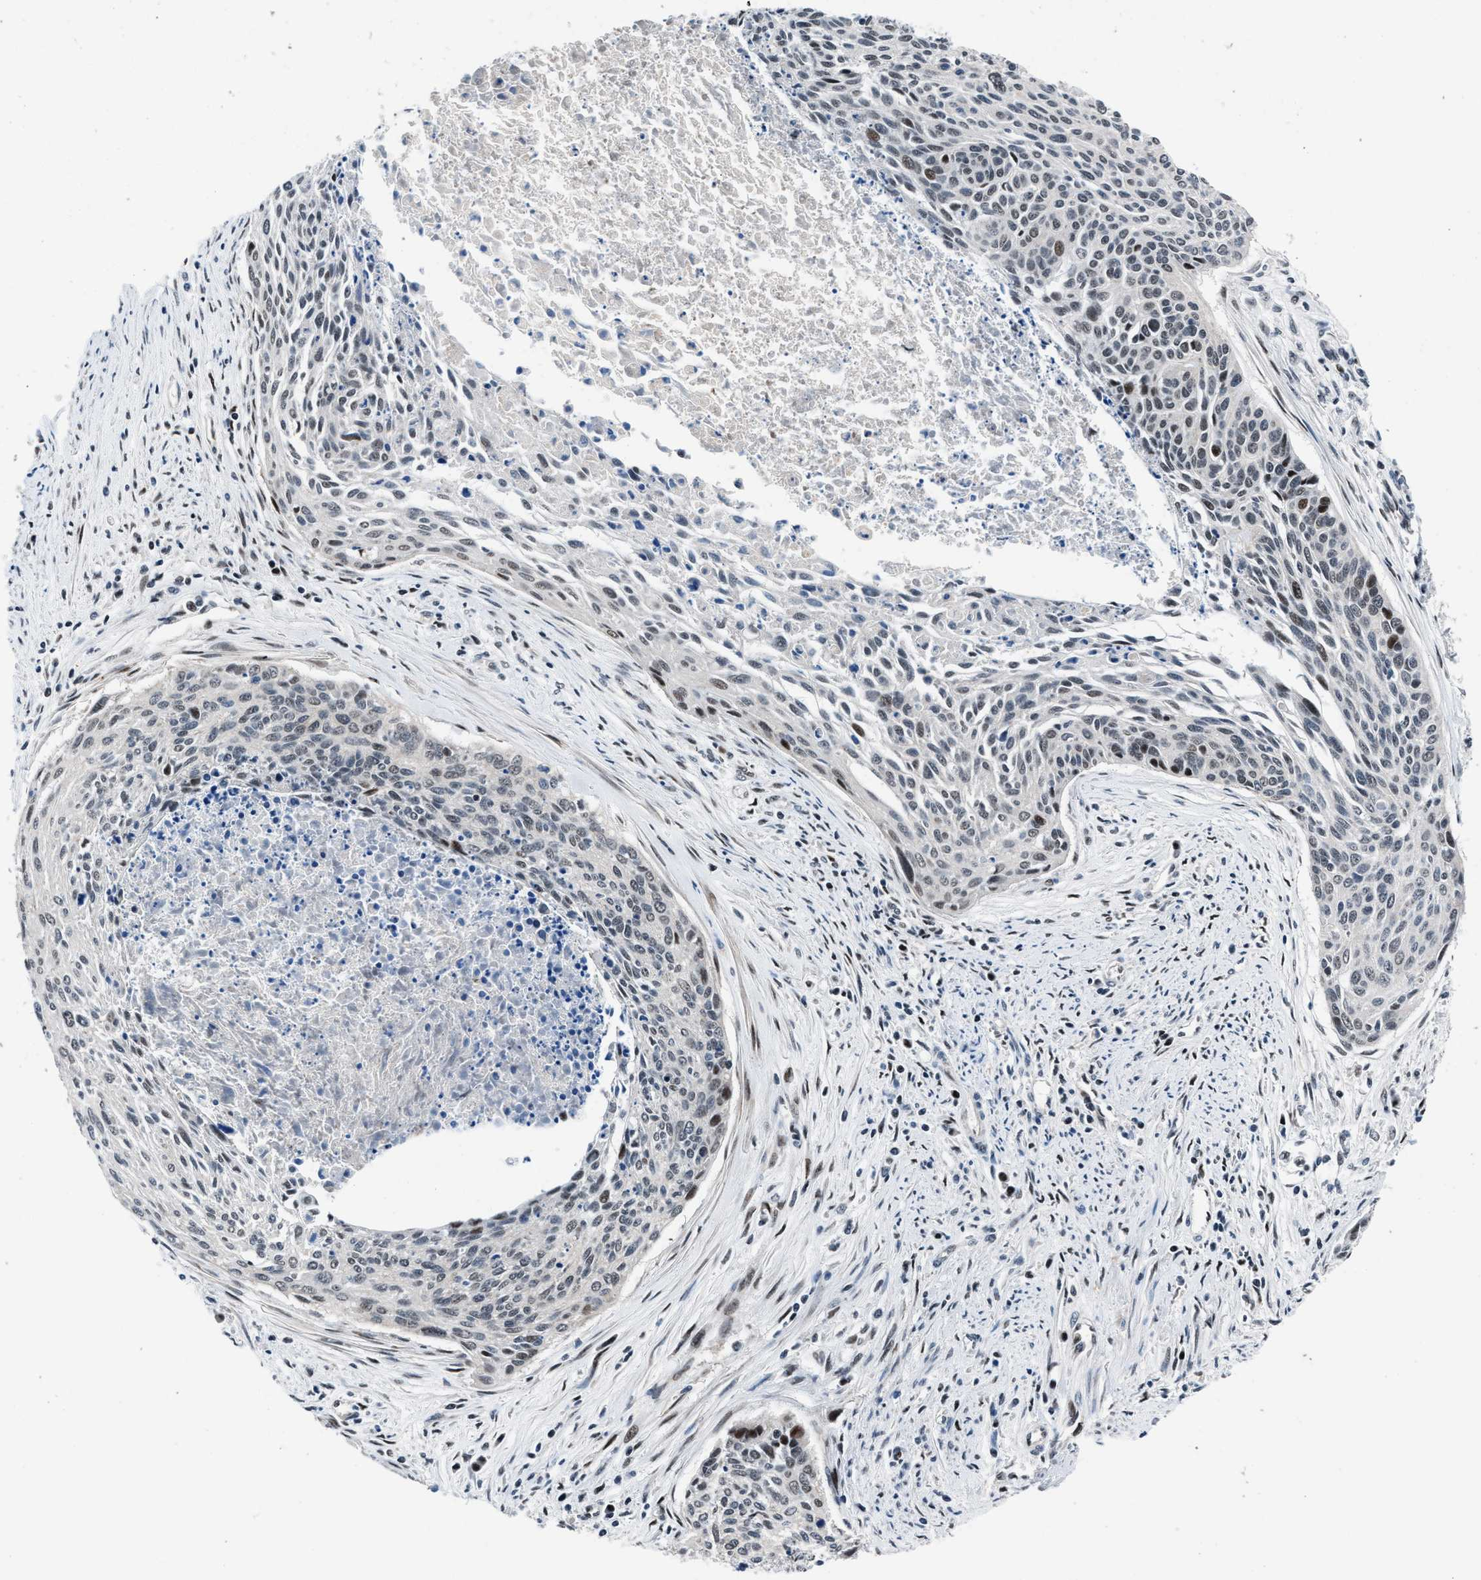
{"staining": {"intensity": "weak", "quantity": "<25%", "location": "nuclear"}, "tissue": "cervical cancer", "cell_type": "Tumor cells", "image_type": "cancer", "snomed": [{"axis": "morphology", "description": "Squamous cell carcinoma, NOS"}, {"axis": "topography", "description": "Cervix"}], "caption": "Immunohistochemical staining of human squamous cell carcinoma (cervical) reveals no significant staining in tumor cells.", "gene": "PRRC2B", "patient": {"sex": "female", "age": 55}}